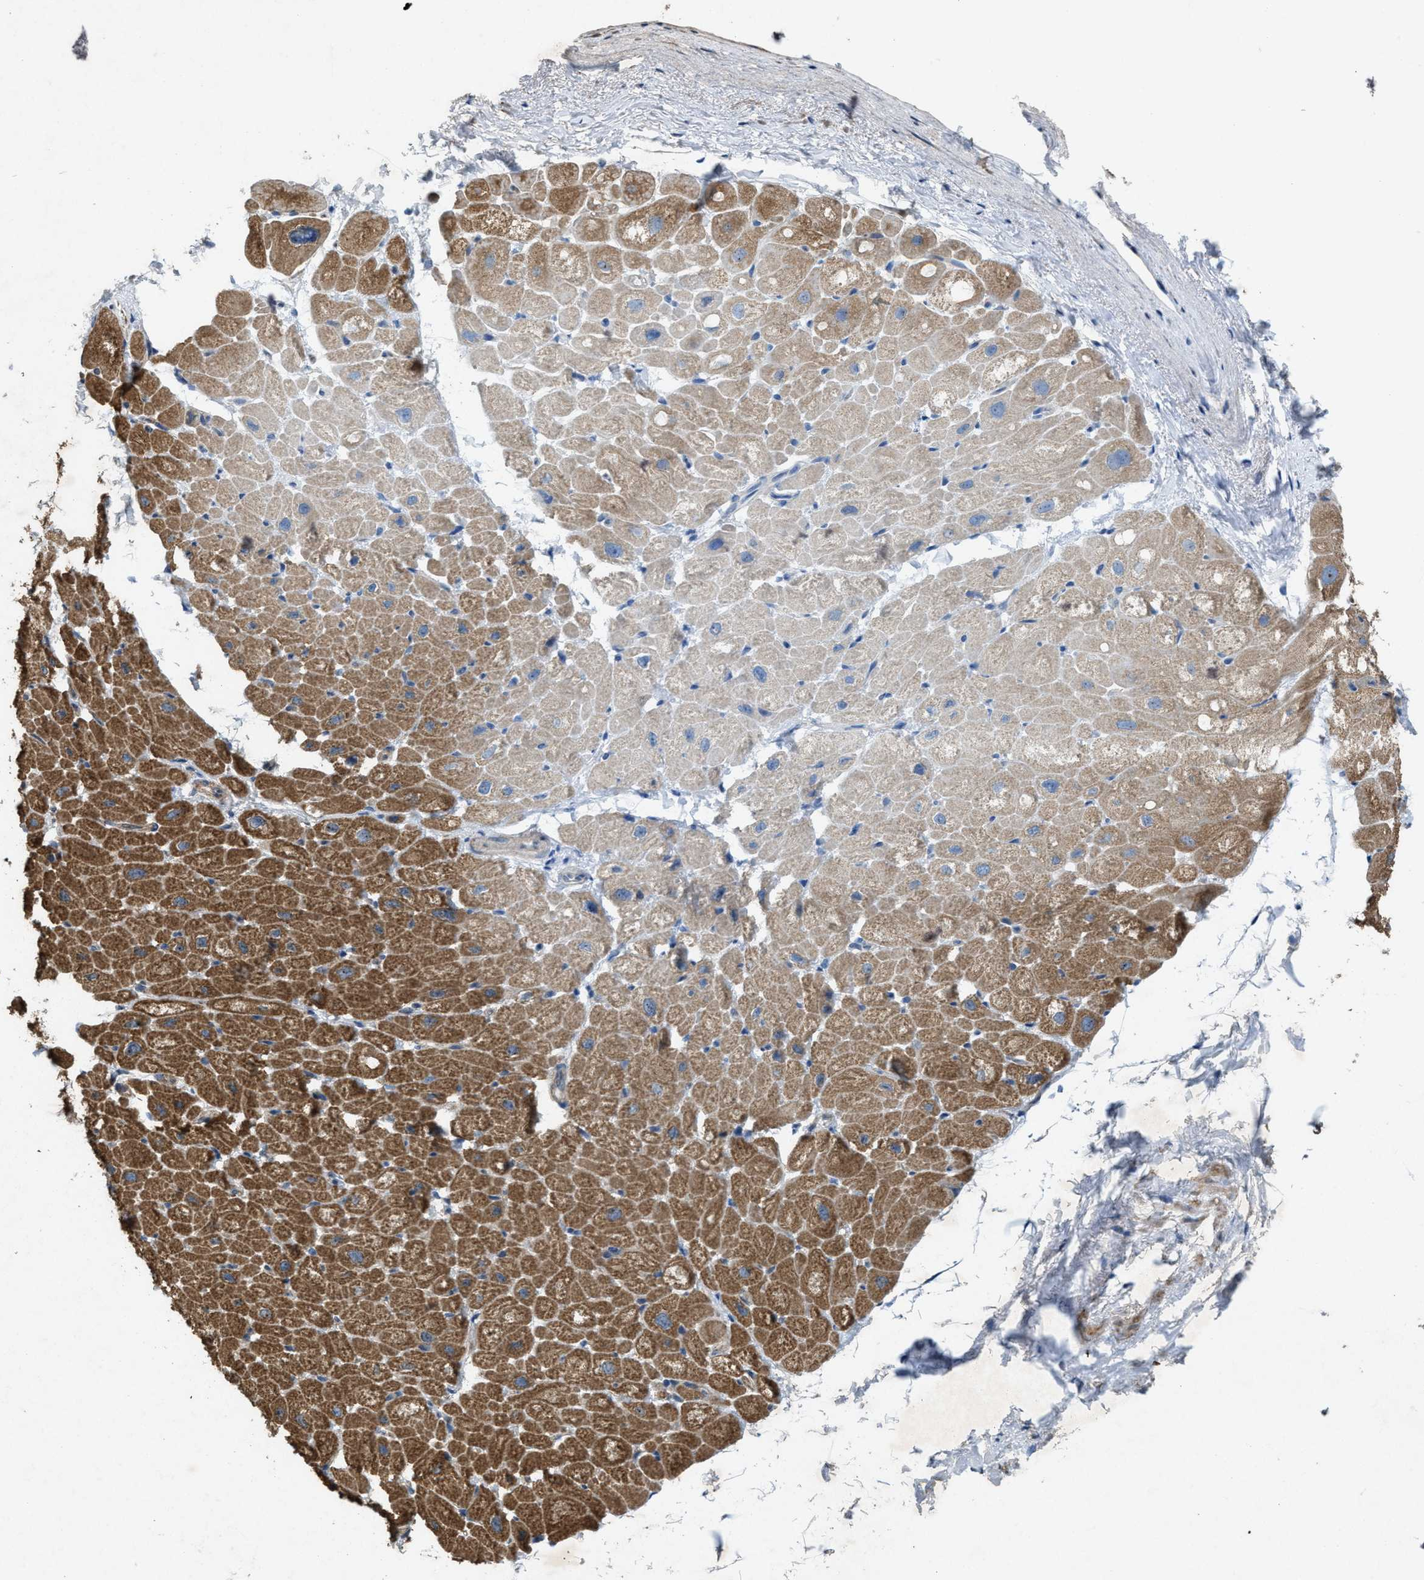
{"staining": {"intensity": "moderate", "quantity": ">75%", "location": "cytoplasmic/membranous"}, "tissue": "heart muscle", "cell_type": "Cardiomyocytes", "image_type": "normal", "snomed": [{"axis": "morphology", "description": "Normal tissue, NOS"}, {"axis": "topography", "description": "Heart"}], "caption": "Immunohistochemistry micrograph of benign human heart muscle stained for a protein (brown), which displays medium levels of moderate cytoplasmic/membranous expression in approximately >75% of cardiomyocytes.", "gene": "PDP2", "patient": {"sex": "male", "age": 49}}